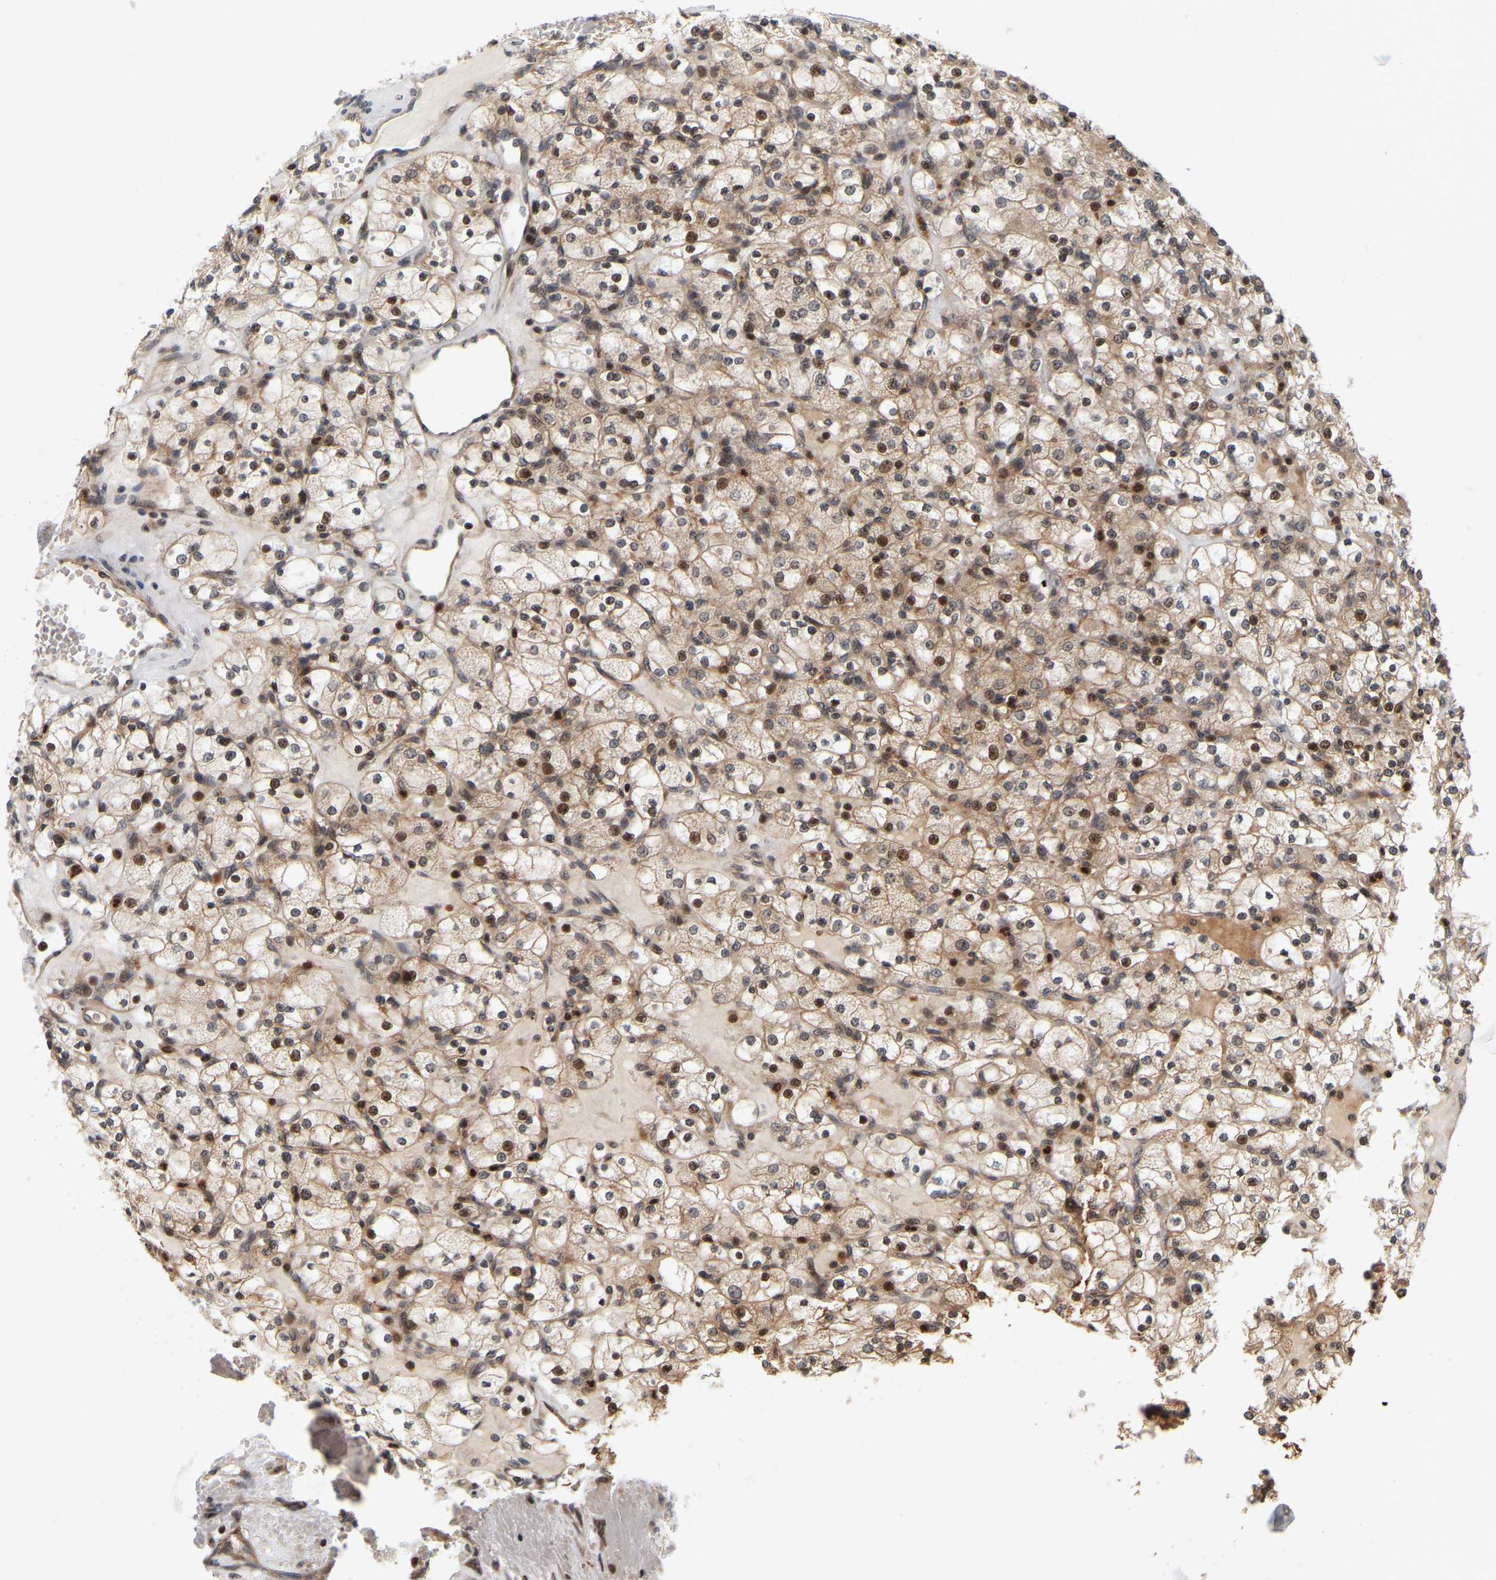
{"staining": {"intensity": "moderate", "quantity": "25%-75%", "location": "cytoplasmic/membranous,nuclear"}, "tissue": "renal cancer", "cell_type": "Tumor cells", "image_type": "cancer", "snomed": [{"axis": "morphology", "description": "Adenocarcinoma, NOS"}, {"axis": "topography", "description": "Kidney"}], "caption": "Moderate cytoplasmic/membranous and nuclear expression for a protein is present in about 25%-75% of tumor cells of renal cancer using immunohistochemistry (IHC).", "gene": "NFE2L2", "patient": {"sex": "female", "age": 83}}